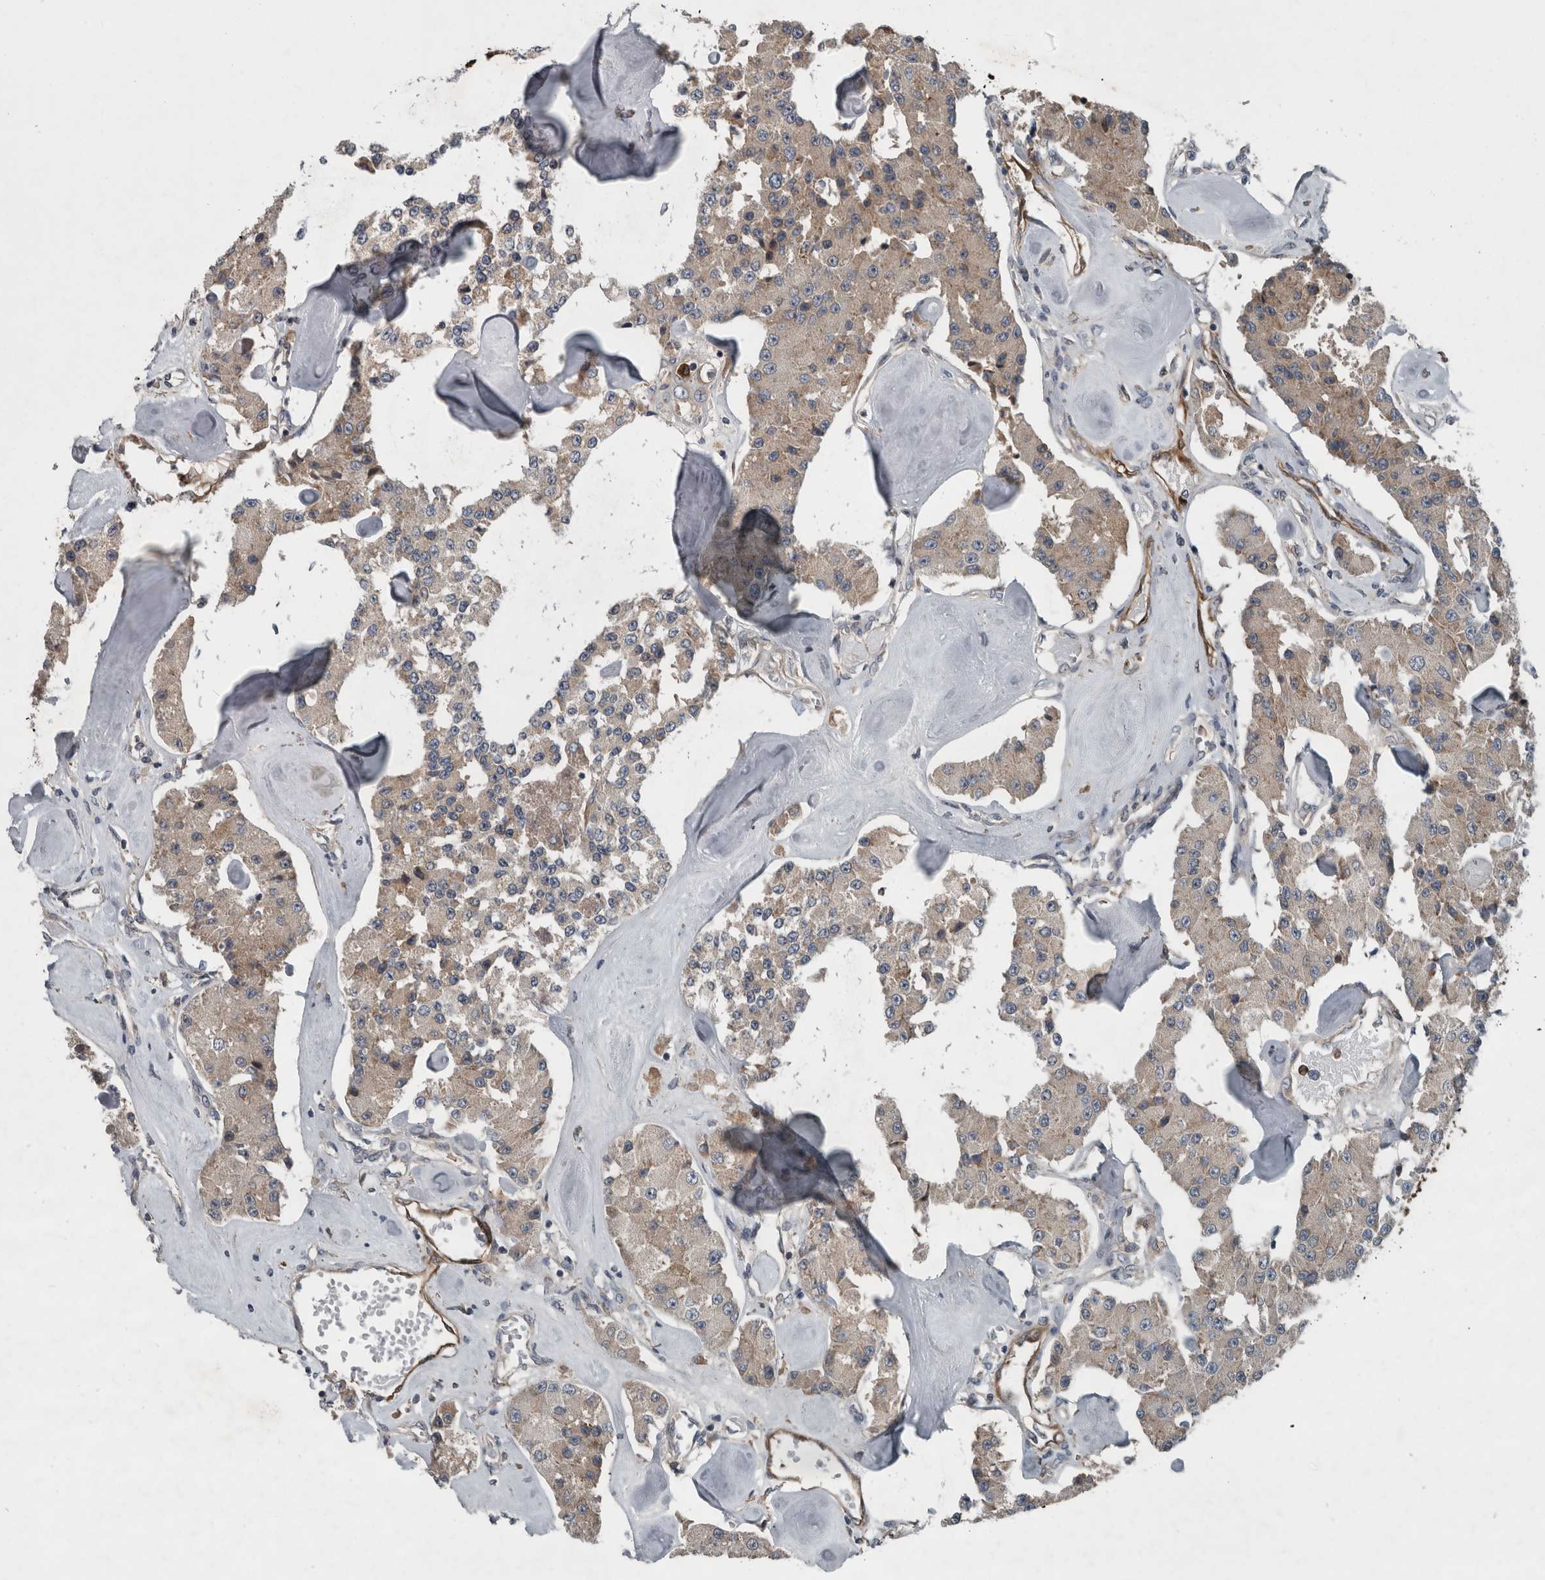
{"staining": {"intensity": "weak", "quantity": "25%-75%", "location": "cytoplasmic/membranous"}, "tissue": "carcinoid", "cell_type": "Tumor cells", "image_type": "cancer", "snomed": [{"axis": "morphology", "description": "Carcinoid, malignant, NOS"}, {"axis": "topography", "description": "Pancreas"}], "caption": "Protein staining reveals weak cytoplasmic/membranous staining in approximately 25%-75% of tumor cells in malignant carcinoid.", "gene": "EXOC8", "patient": {"sex": "male", "age": 41}}